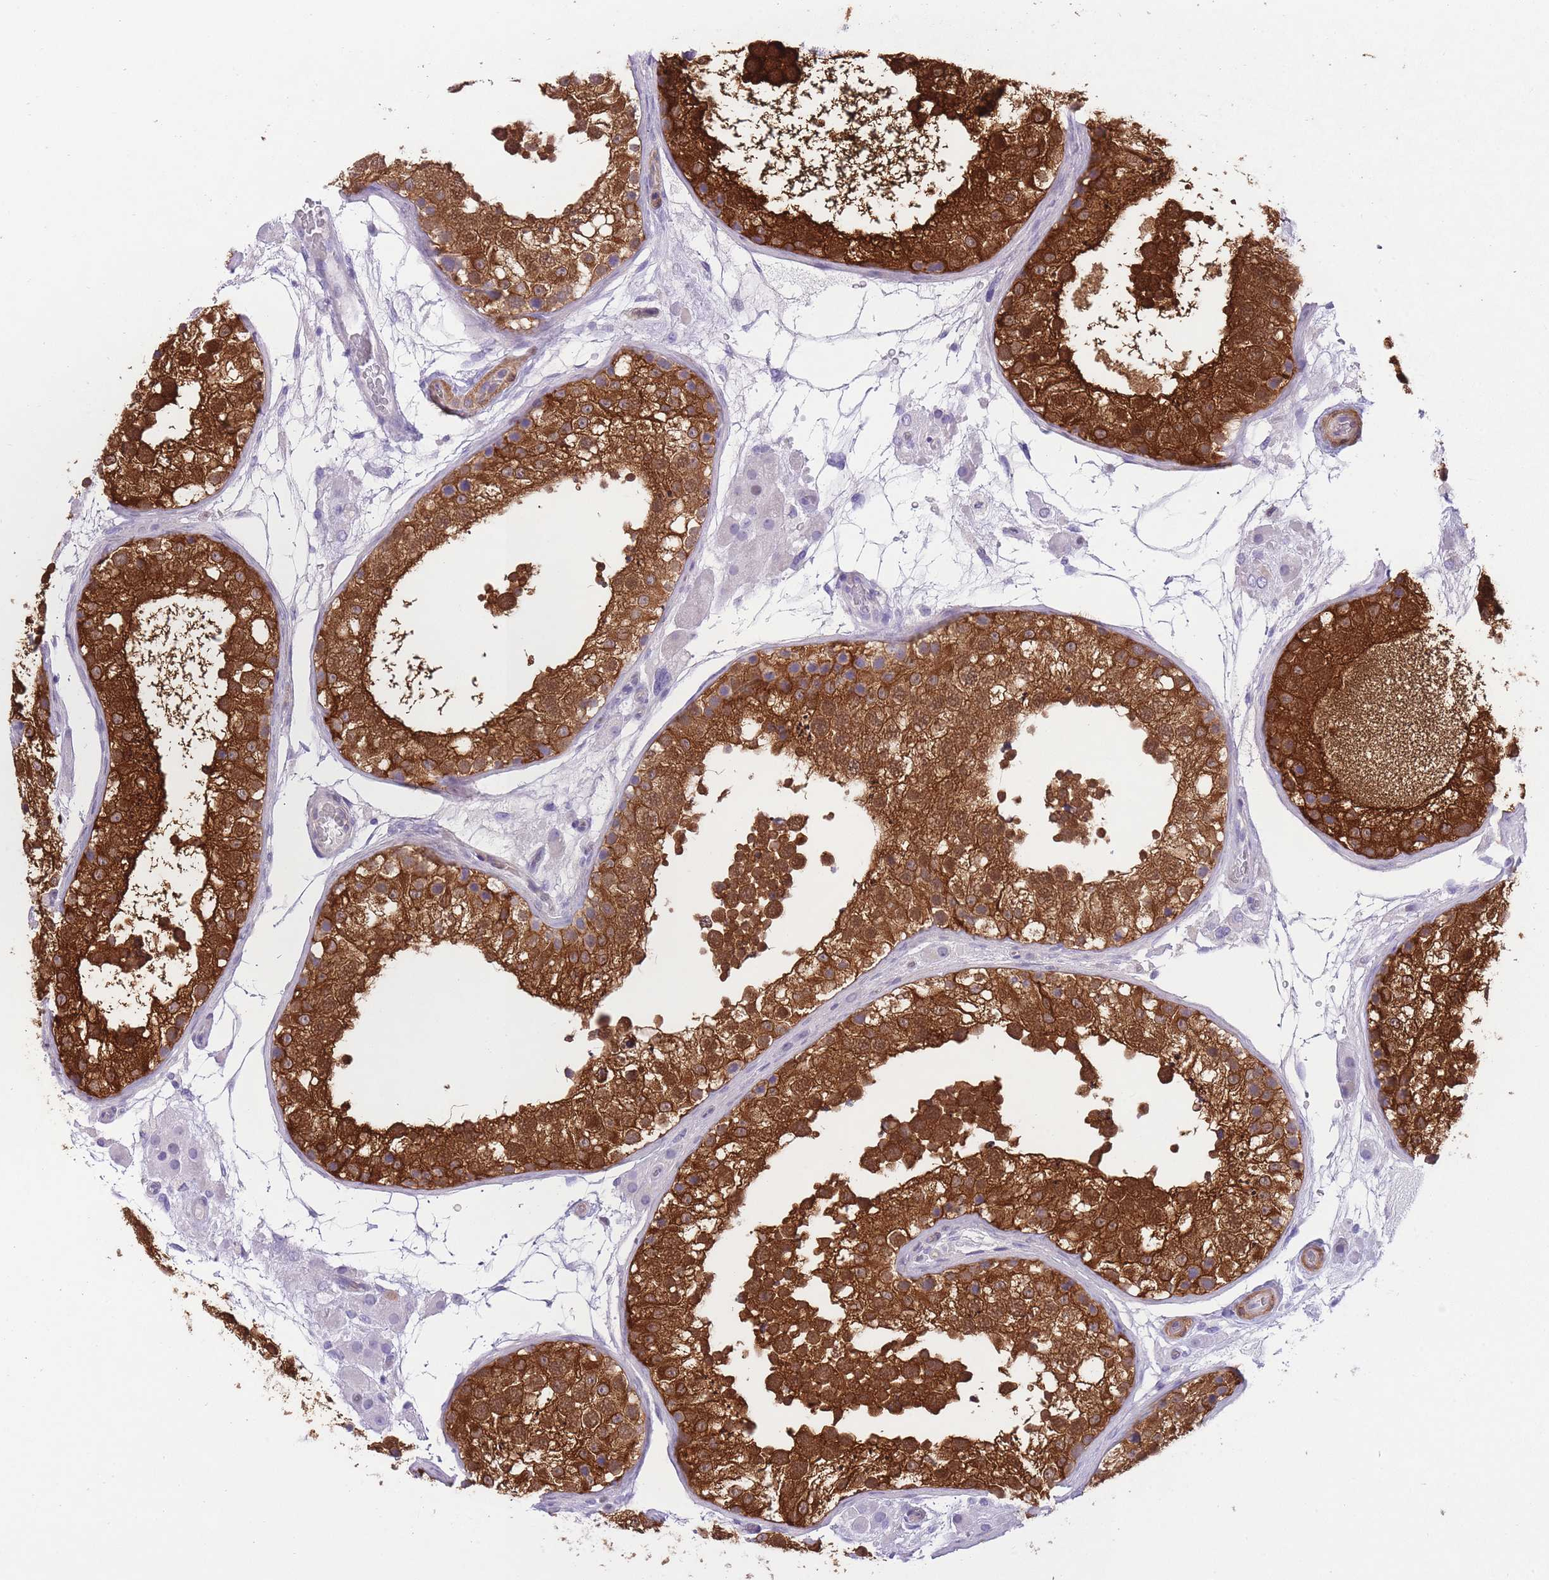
{"staining": {"intensity": "strong", "quantity": "25%-75%", "location": "cytoplasmic/membranous"}, "tissue": "testis", "cell_type": "Cells in seminiferous ducts", "image_type": "normal", "snomed": [{"axis": "morphology", "description": "Normal tissue, NOS"}, {"axis": "topography", "description": "Testis"}], "caption": "Protein positivity by immunohistochemistry (IHC) demonstrates strong cytoplasmic/membranous expression in about 25%-75% of cells in seminiferous ducts in unremarkable testis.", "gene": "OR11H12", "patient": {"sex": "male", "age": 26}}